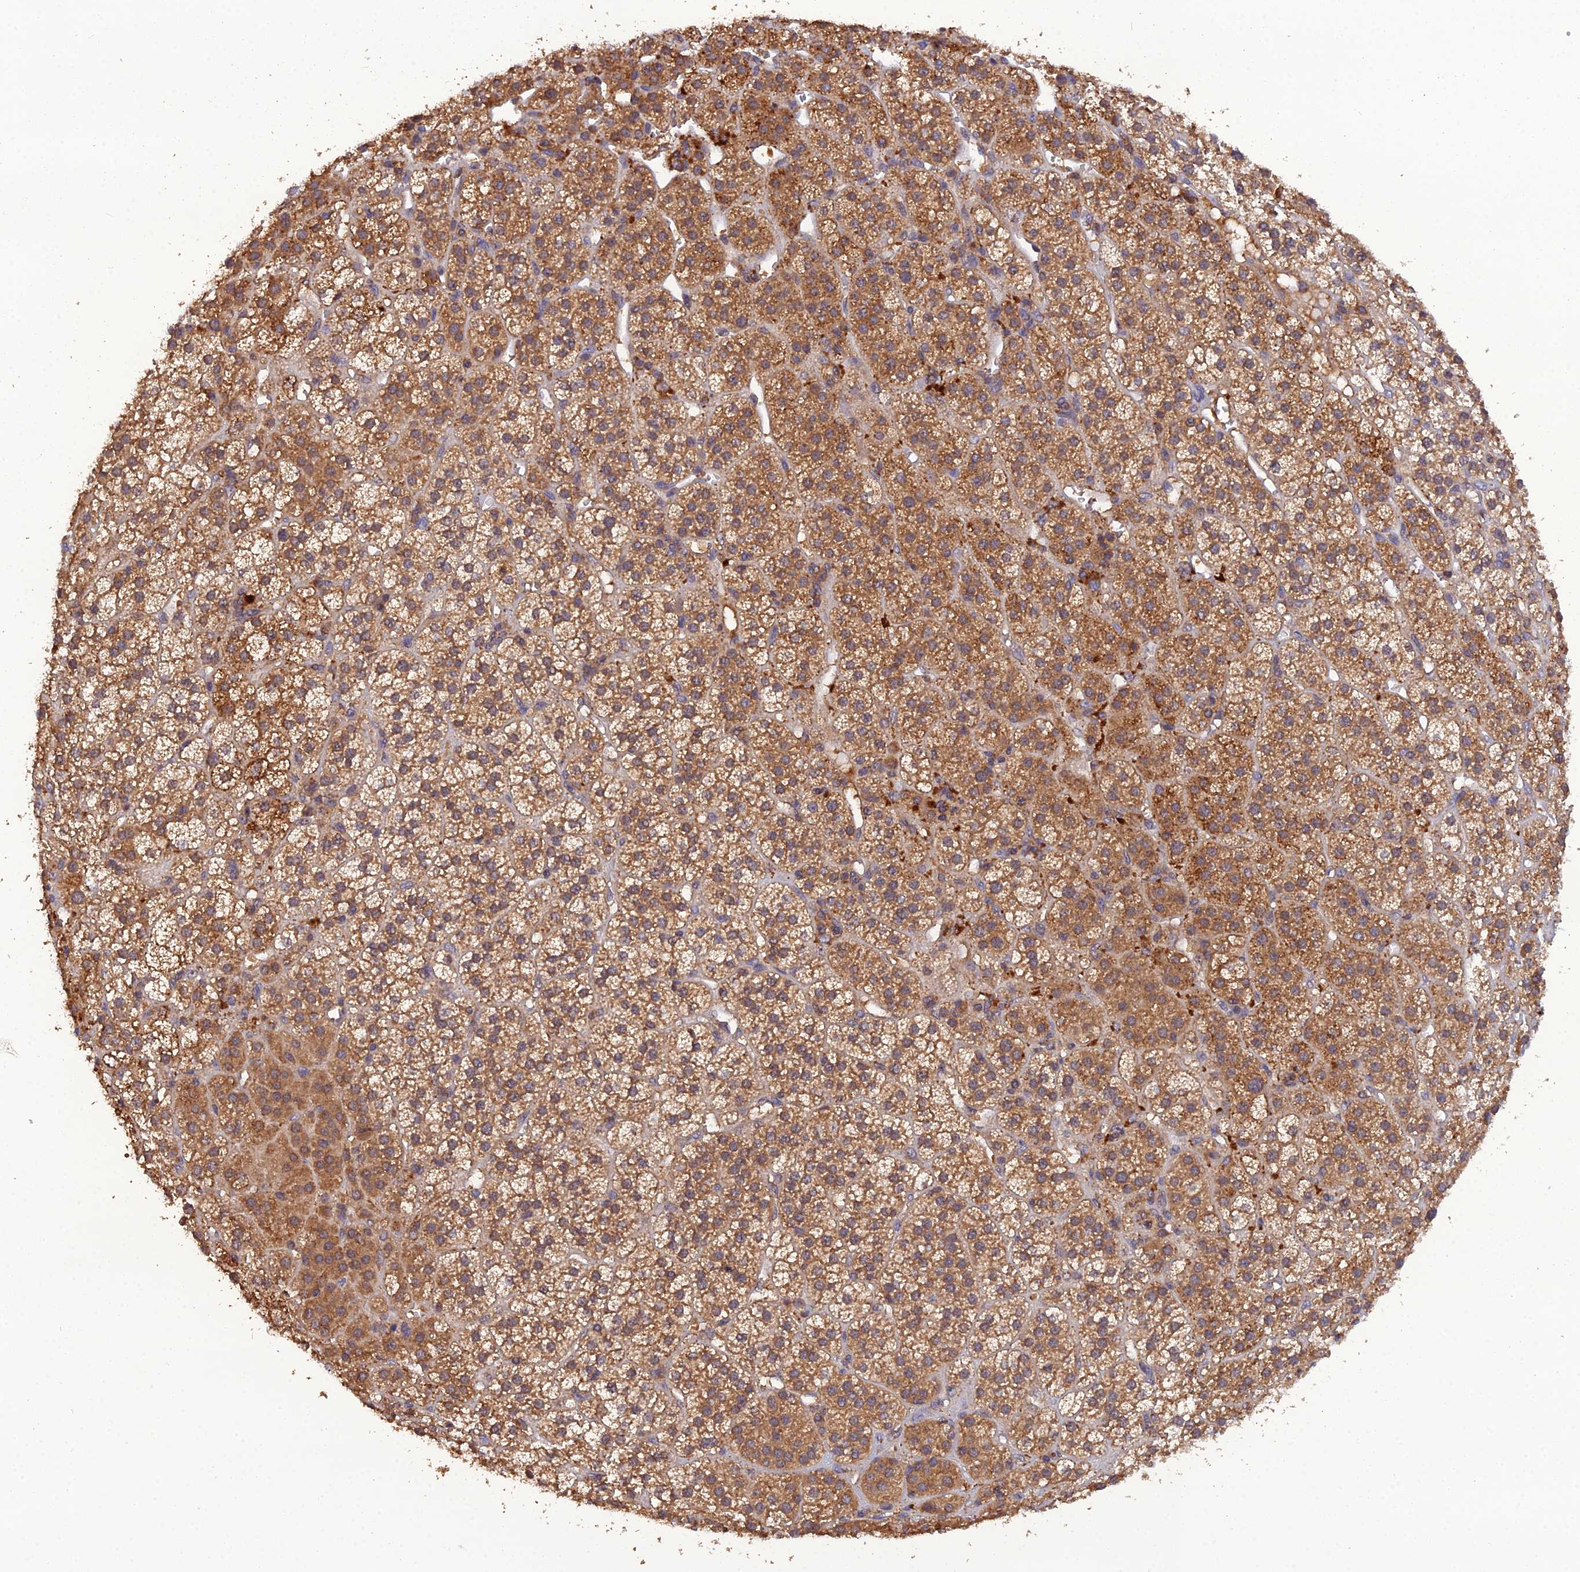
{"staining": {"intensity": "moderate", "quantity": ">75%", "location": "cytoplasmic/membranous"}, "tissue": "adrenal gland", "cell_type": "Glandular cells", "image_type": "normal", "snomed": [{"axis": "morphology", "description": "Normal tissue, NOS"}, {"axis": "topography", "description": "Adrenal gland"}], "caption": "Brown immunohistochemical staining in unremarkable adrenal gland demonstrates moderate cytoplasmic/membranous staining in approximately >75% of glandular cells. Ihc stains the protein of interest in brown and the nuclei are stained blue.", "gene": "TMEM258", "patient": {"sex": "female", "age": 70}}